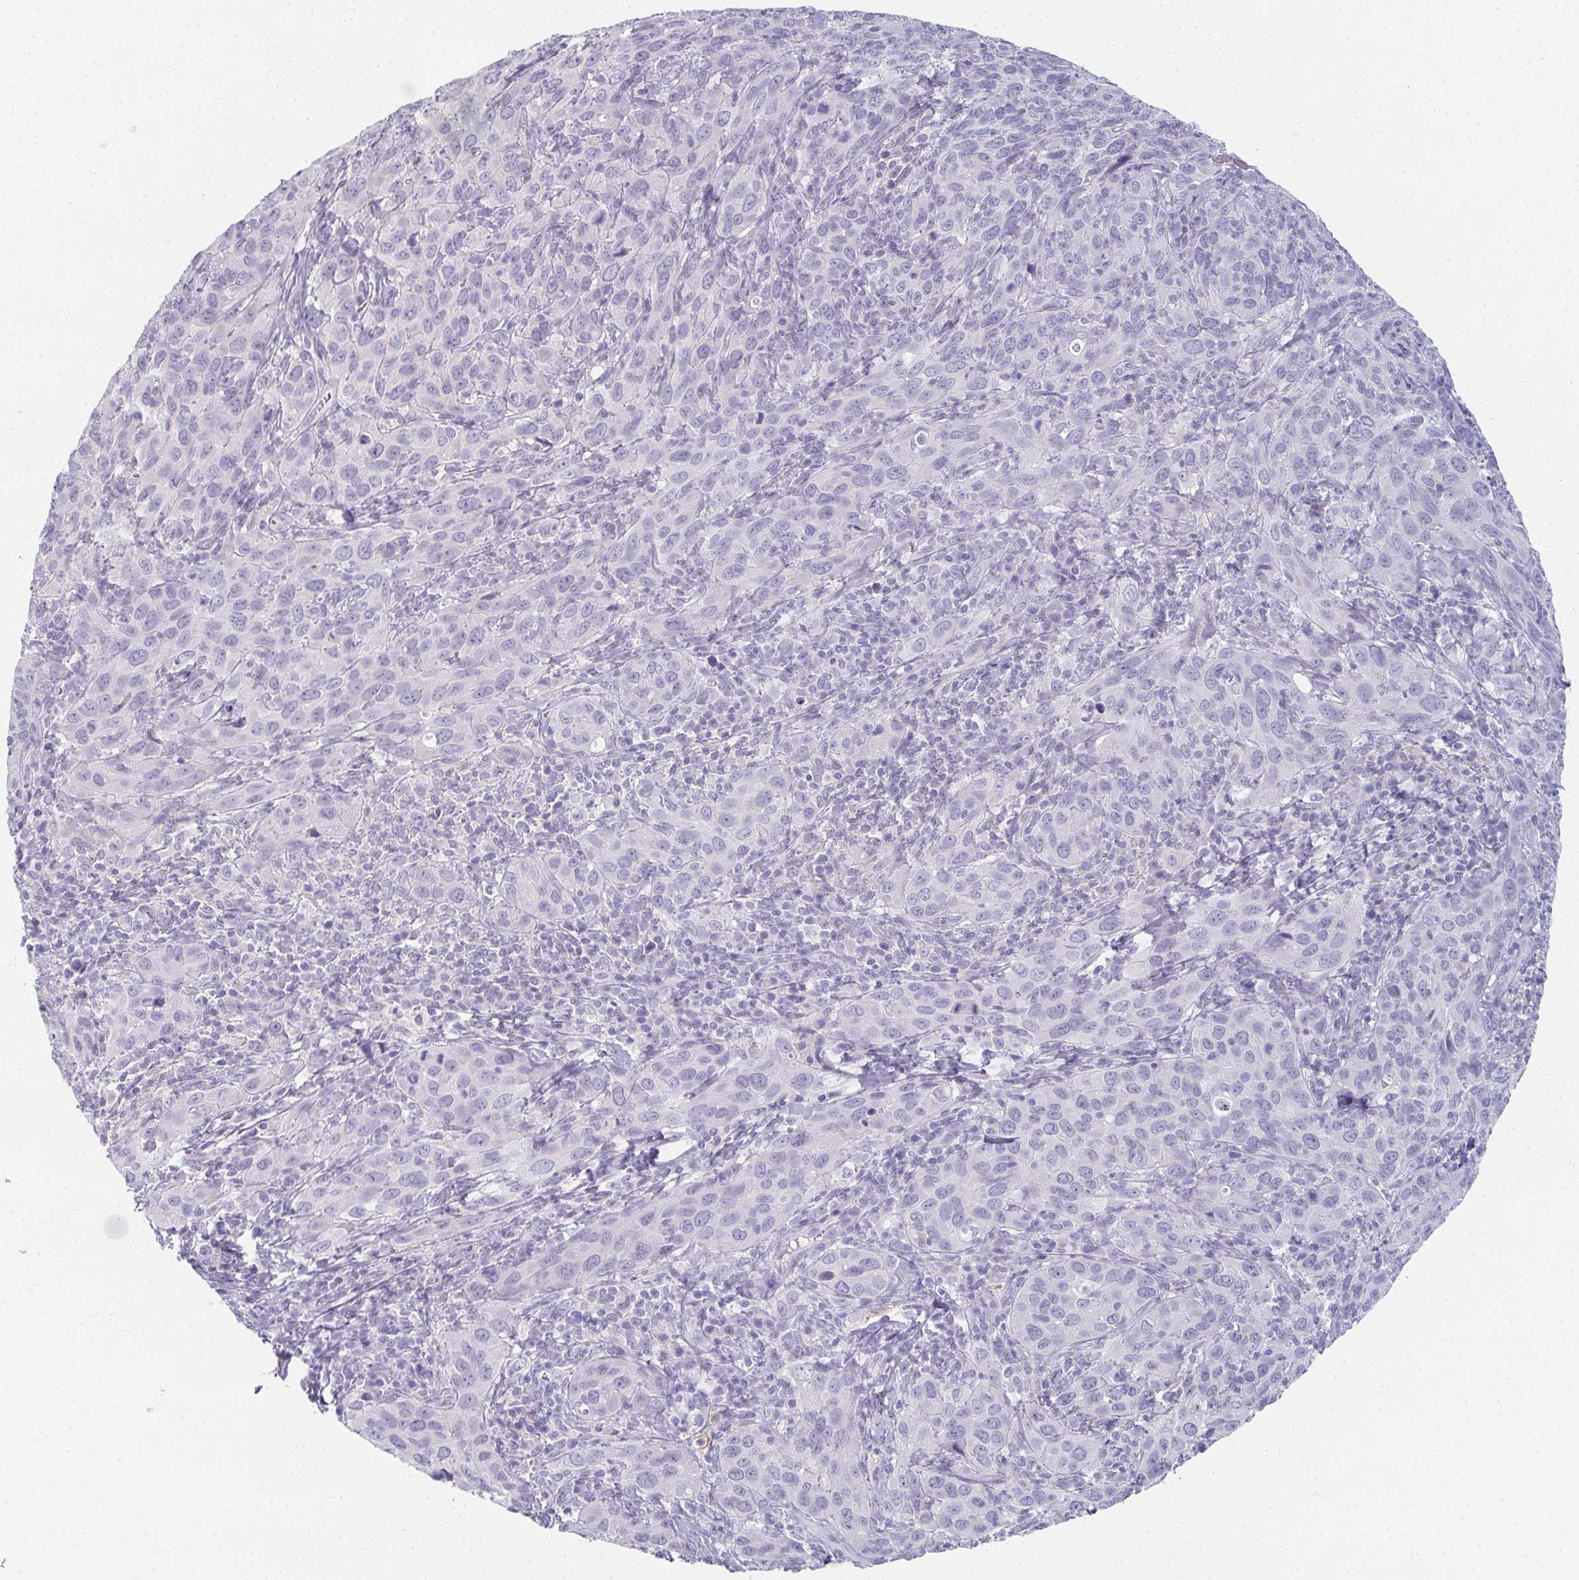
{"staining": {"intensity": "negative", "quantity": "none", "location": "none"}, "tissue": "cervical cancer", "cell_type": "Tumor cells", "image_type": "cancer", "snomed": [{"axis": "morphology", "description": "Normal tissue, NOS"}, {"axis": "morphology", "description": "Squamous cell carcinoma, NOS"}, {"axis": "topography", "description": "Cervix"}], "caption": "A photomicrograph of cervical cancer stained for a protein displays no brown staining in tumor cells.", "gene": "CAMKV", "patient": {"sex": "female", "age": 51}}